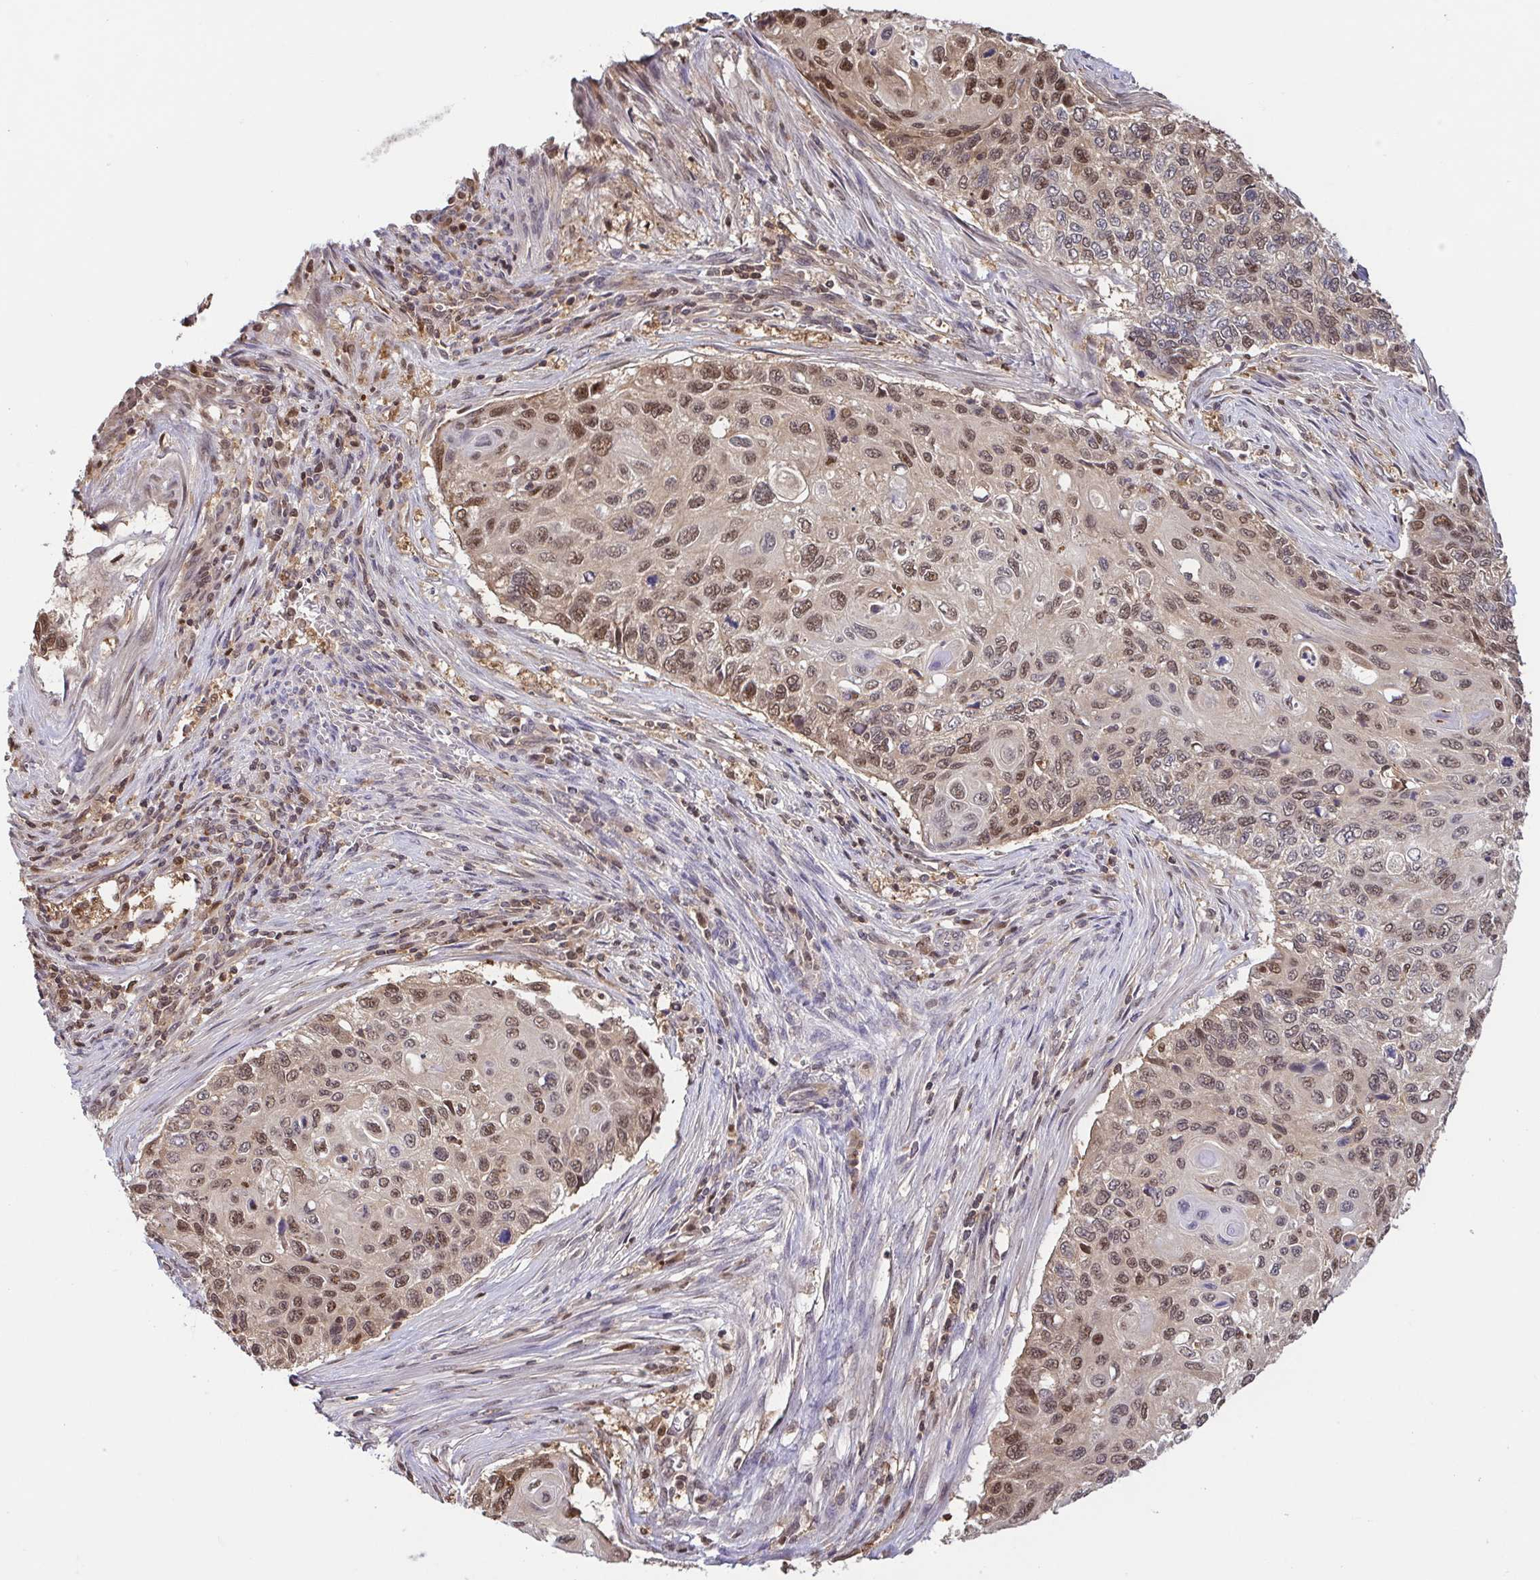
{"staining": {"intensity": "moderate", "quantity": ">75%", "location": "cytoplasmic/membranous,nuclear"}, "tissue": "cervical cancer", "cell_type": "Tumor cells", "image_type": "cancer", "snomed": [{"axis": "morphology", "description": "Squamous cell carcinoma, NOS"}, {"axis": "topography", "description": "Cervix"}], "caption": "A high-resolution histopathology image shows IHC staining of cervical cancer, which demonstrates moderate cytoplasmic/membranous and nuclear expression in approximately >75% of tumor cells. The protein is shown in brown color, while the nuclei are stained blue.", "gene": "PSMB9", "patient": {"sex": "female", "age": 70}}